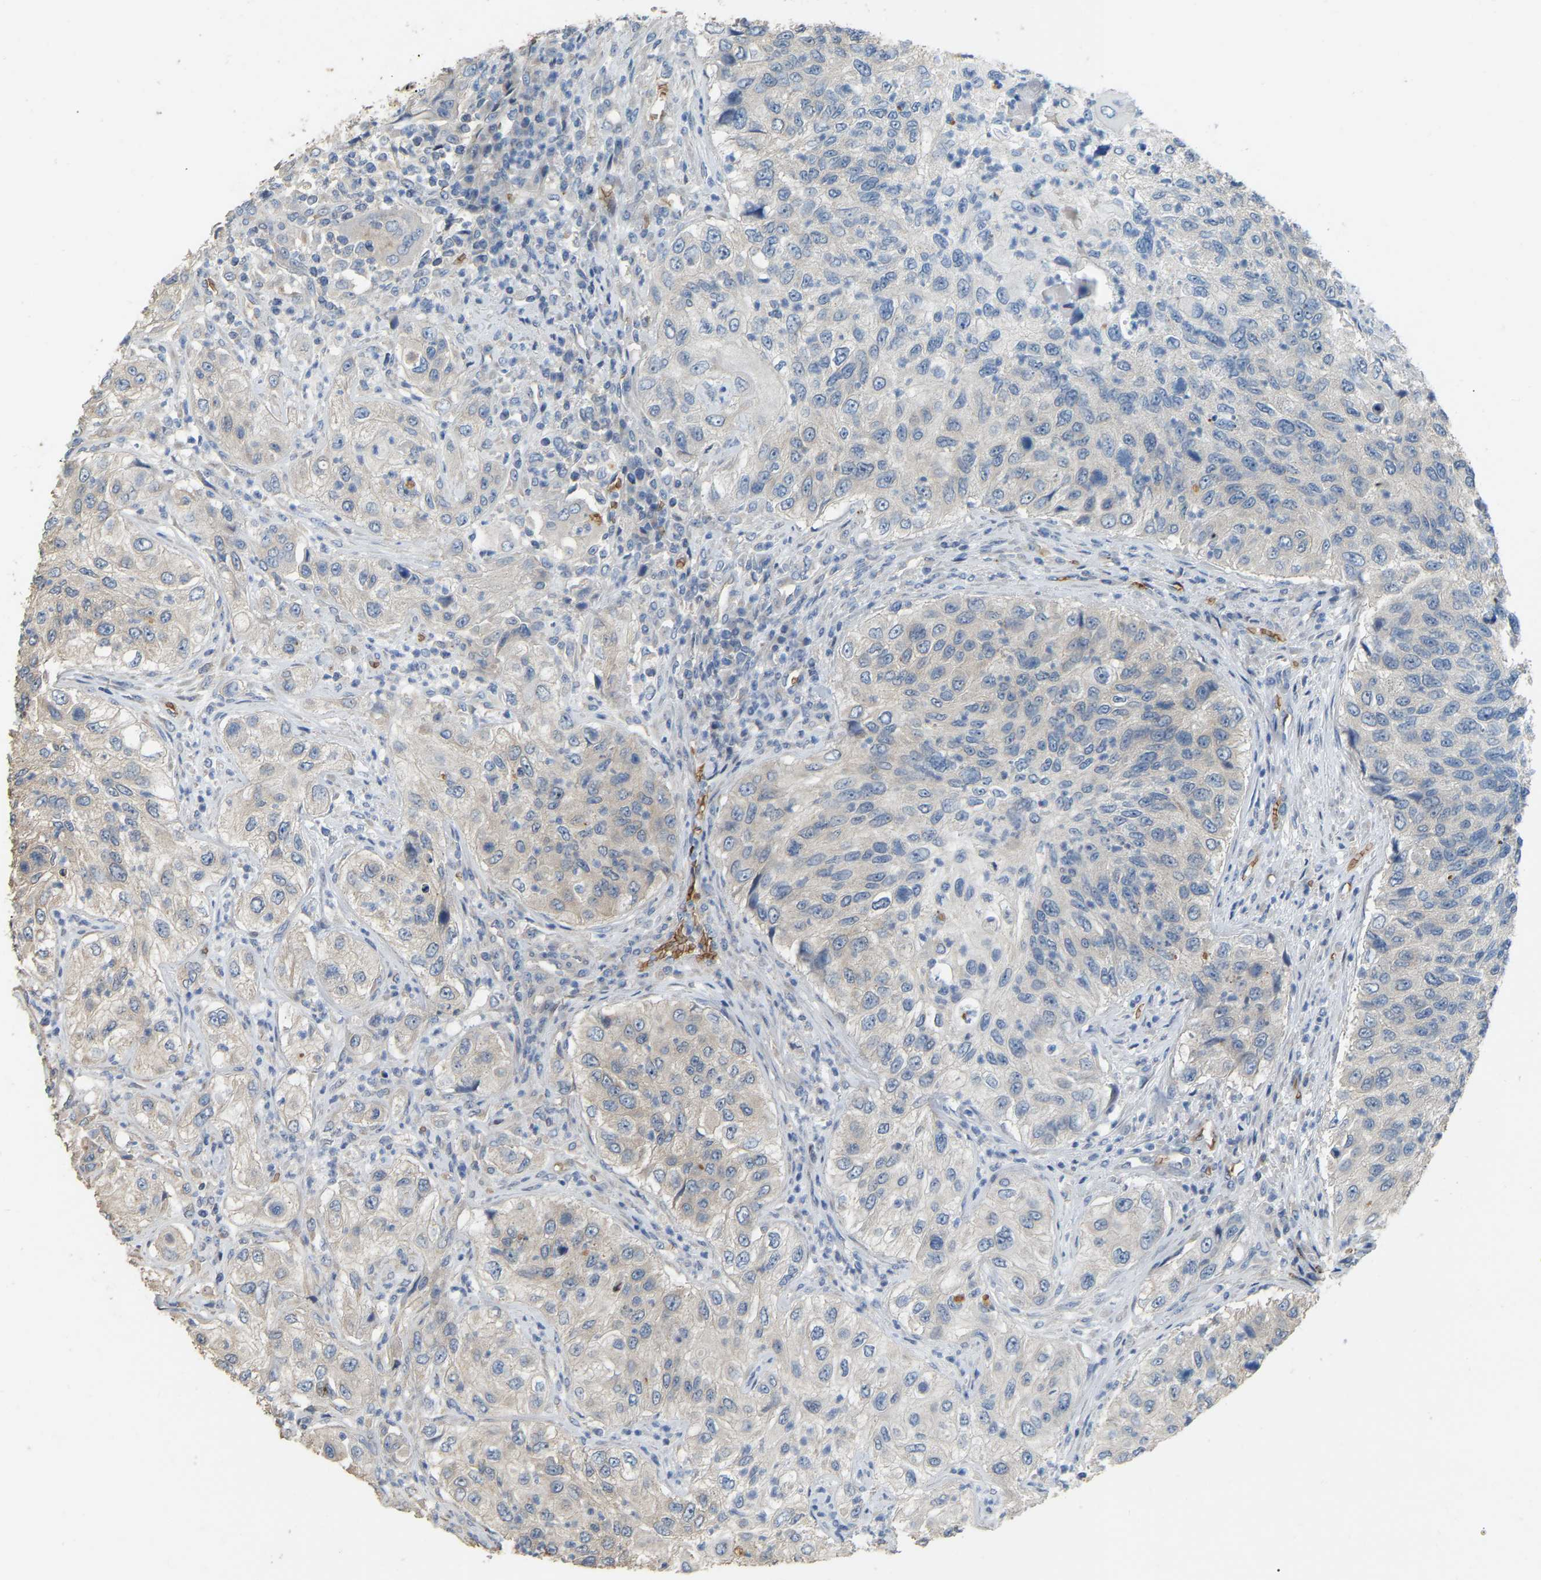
{"staining": {"intensity": "negative", "quantity": "none", "location": "none"}, "tissue": "urothelial cancer", "cell_type": "Tumor cells", "image_type": "cancer", "snomed": [{"axis": "morphology", "description": "Urothelial carcinoma, High grade"}, {"axis": "topography", "description": "Urinary bladder"}], "caption": "Micrograph shows no protein expression in tumor cells of high-grade urothelial carcinoma tissue.", "gene": "CFAP298", "patient": {"sex": "female", "age": 60}}